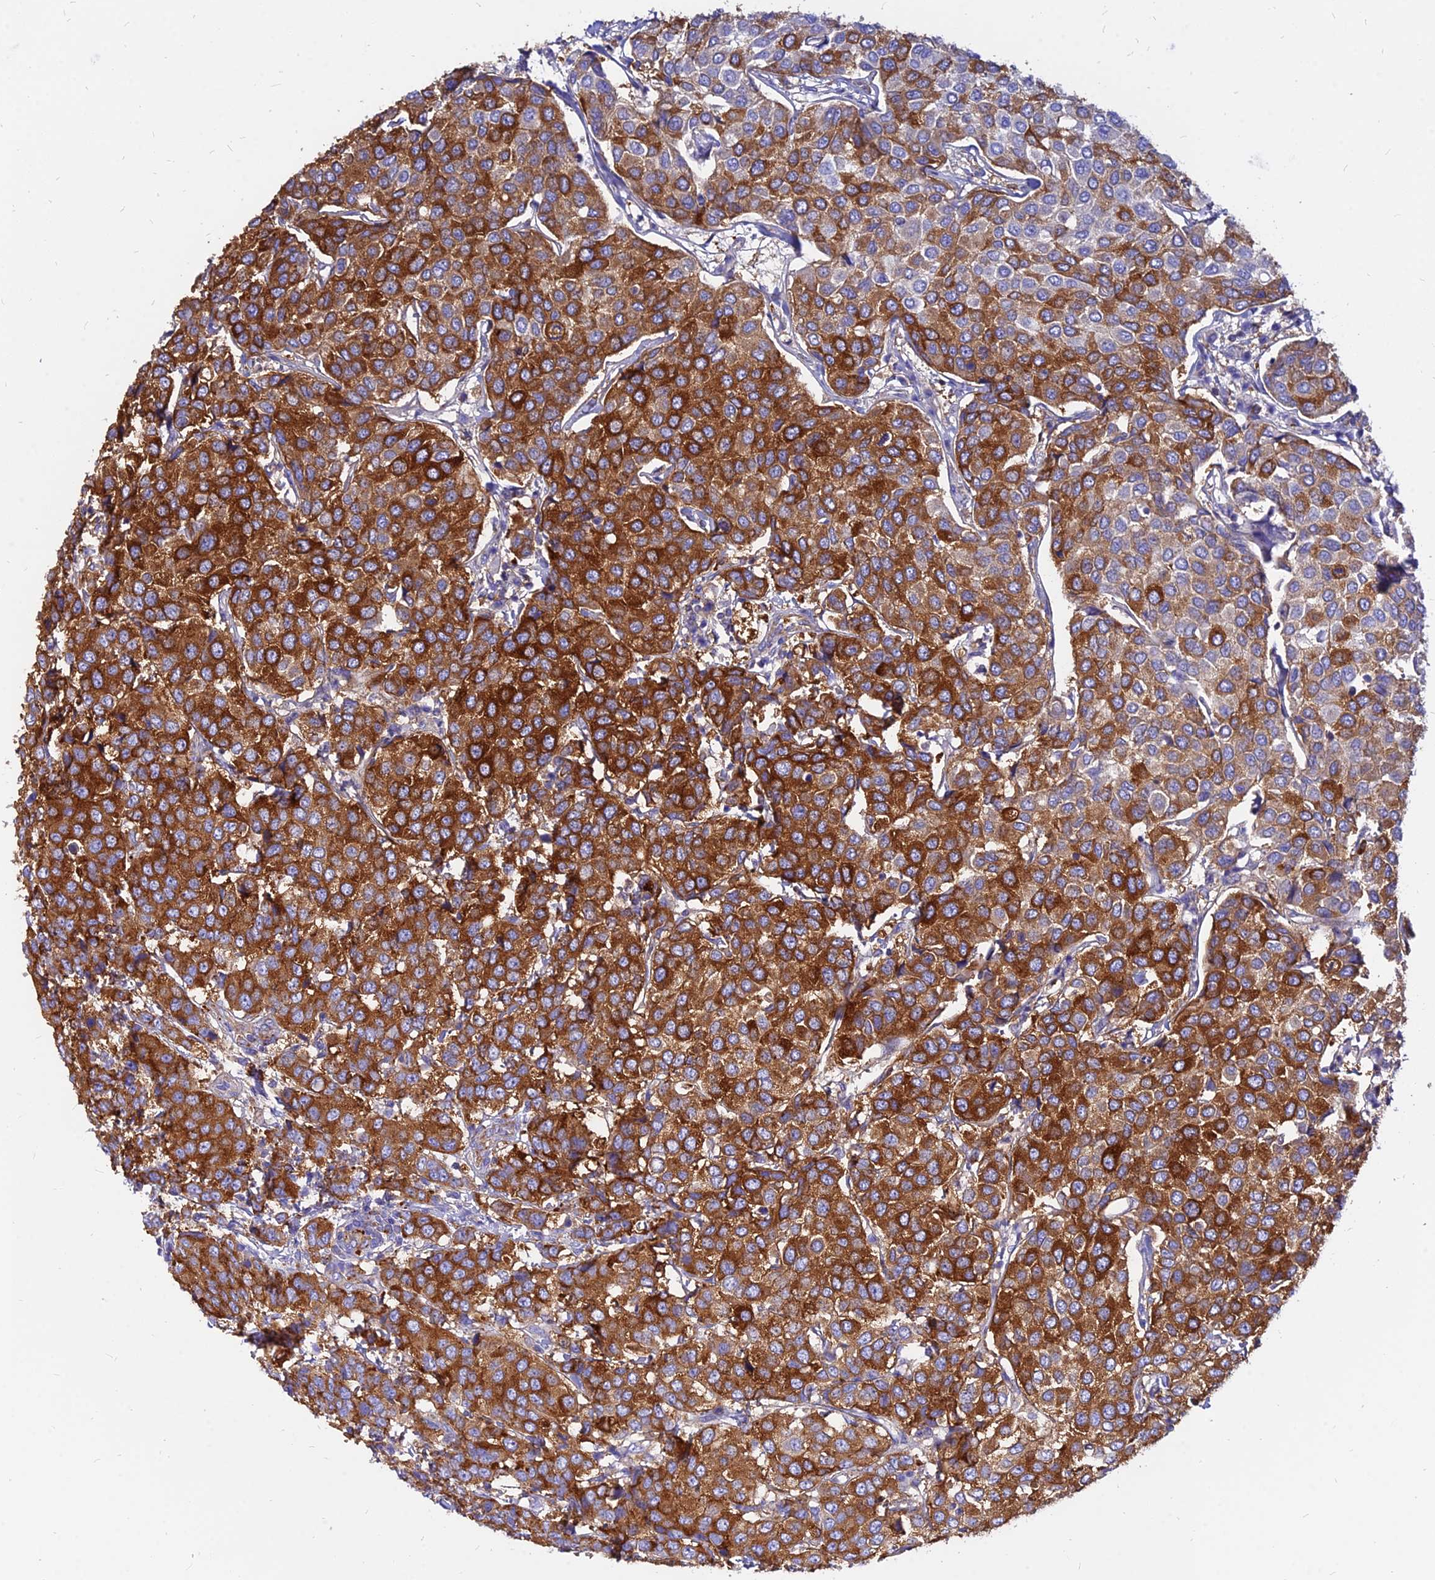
{"staining": {"intensity": "strong", "quantity": "25%-75%", "location": "cytoplasmic/membranous"}, "tissue": "breast cancer", "cell_type": "Tumor cells", "image_type": "cancer", "snomed": [{"axis": "morphology", "description": "Duct carcinoma"}, {"axis": "topography", "description": "Breast"}], "caption": "Brown immunohistochemical staining in breast infiltrating ductal carcinoma reveals strong cytoplasmic/membranous positivity in approximately 25%-75% of tumor cells.", "gene": "AGTRAP", "patient": {"sex": "female", "age": 55}}